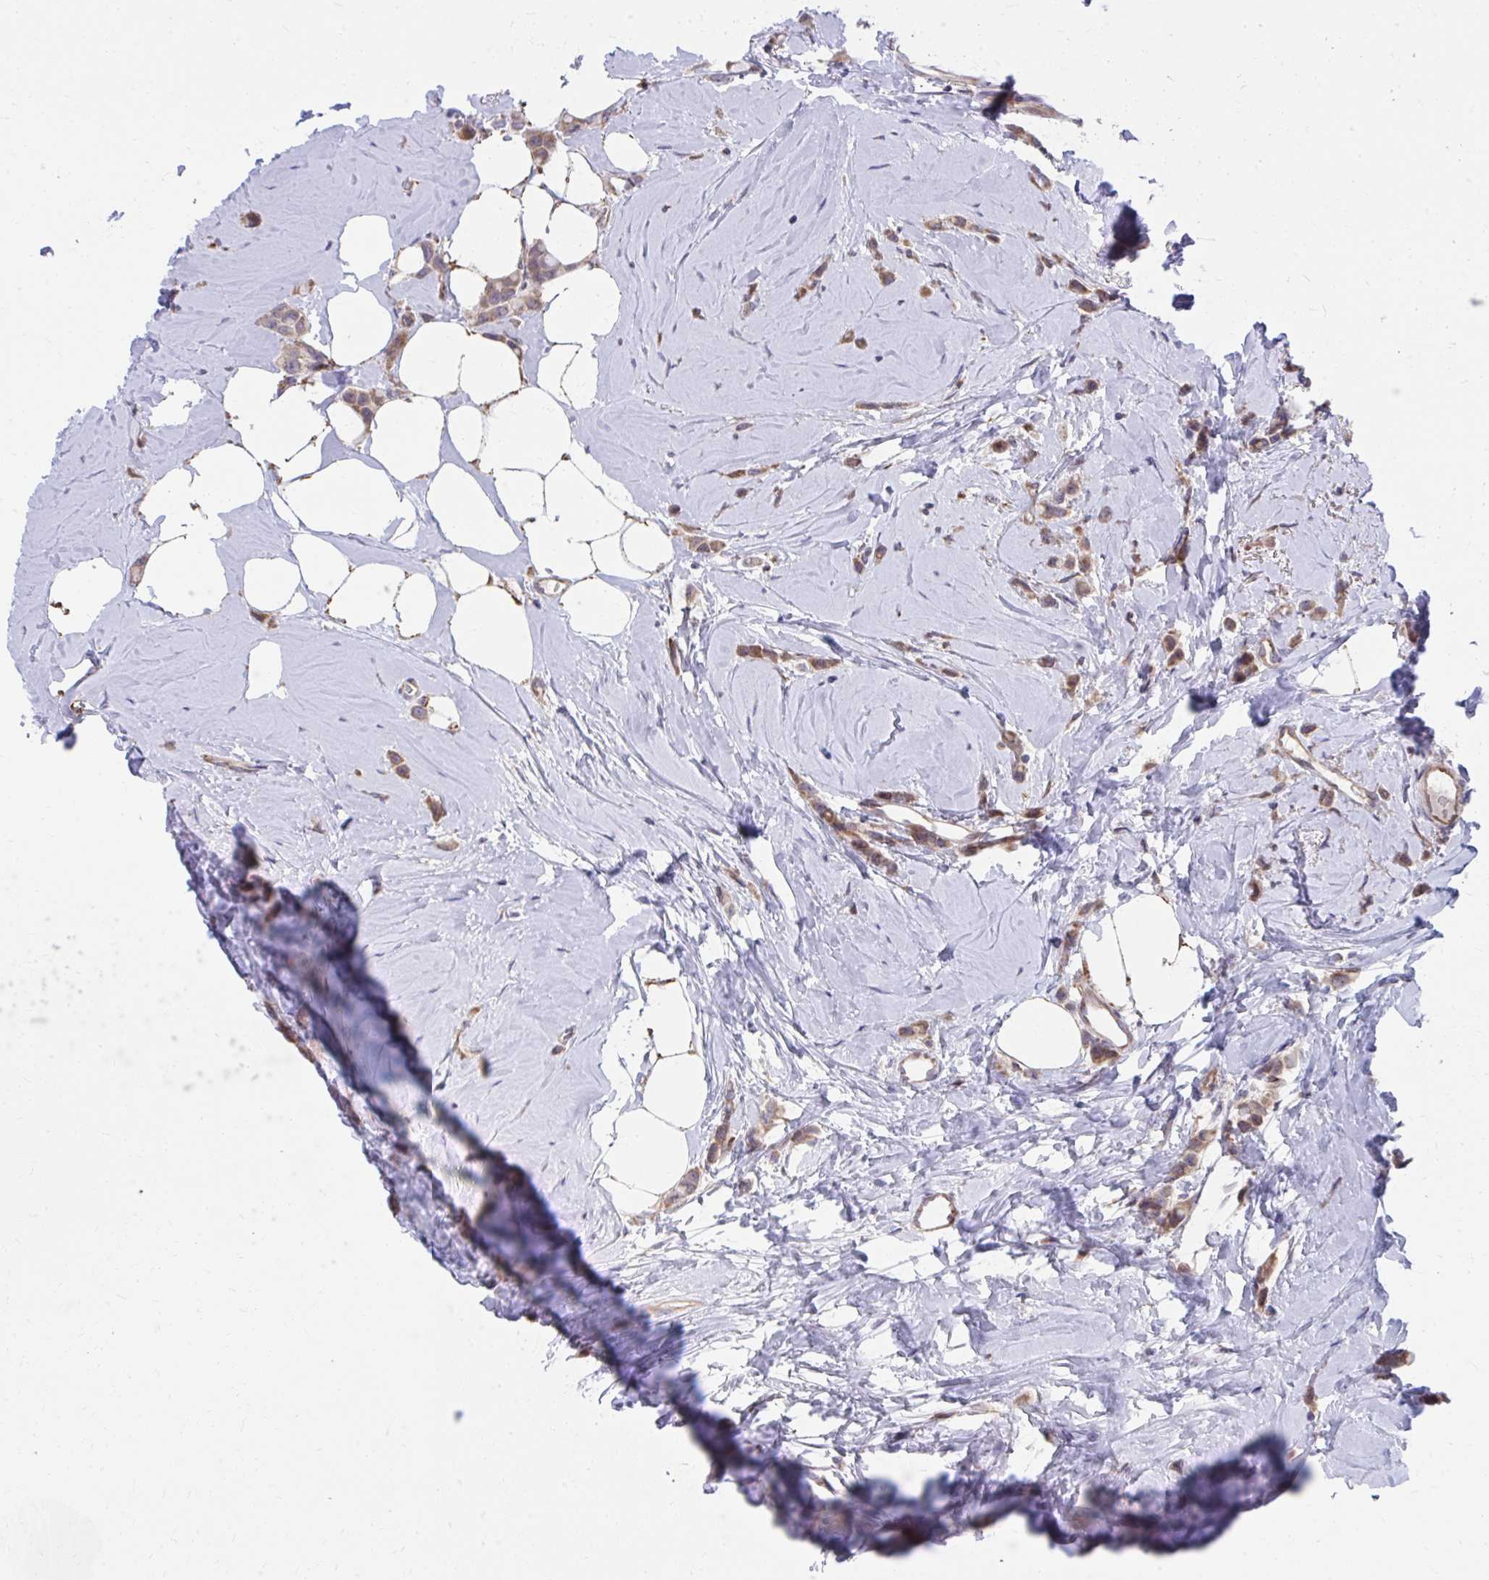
{"staining": {"intensity": "moderate", "quantity": ">75%", "location": "cytoplasmic/membranous"}, "tissue": "breast cancer", "cell_type": "Tumor cells", "image_type": "cancer", "snomed": [{"axis": "morphology", "description": "Lobular carcinoma"}, {"axis": "topography", "description": "Breast"}], "caption": "Human breast lobular carcinoma stained with a protein marker reveals moderate staining in tumor cells.", "gene": "ZNF778", "patient": {"sex": "female", "age": 66}}